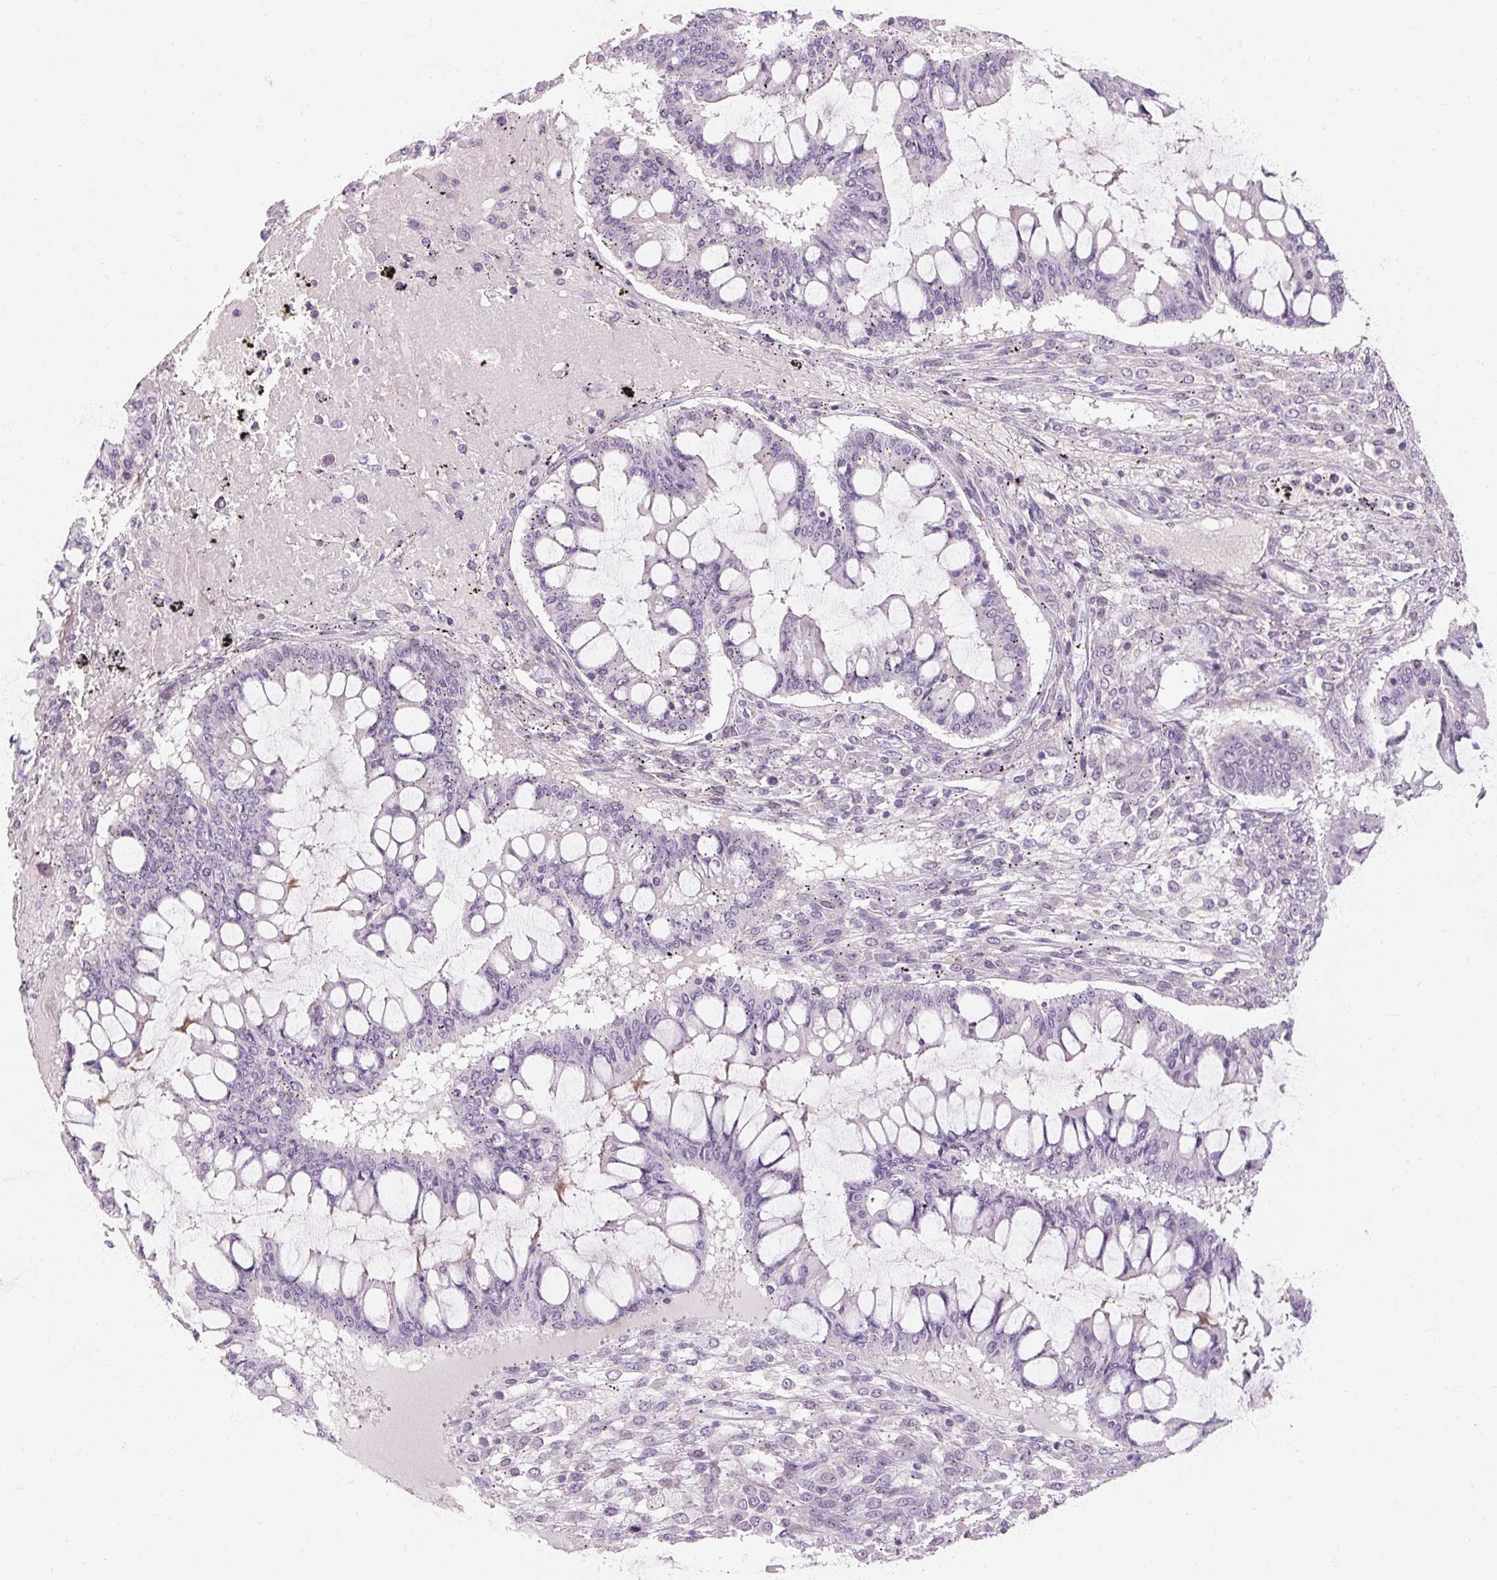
{"staining": {"intensity": "negative", "quantity": "none", "location": "none"}, "tissue": "ovarian cancer", "cell_type": "Tumor cells", "image_type": "cancer", "snomed": [{"axis": "morphology", "description": "Cystadenocarcinoma, mucinous, NOS"}, {"axis": "topography", "description": "Ovary"}], "caption": "Human ovarian mucinous cystadenocarcinoma stained for a protein using immunohistochemistry displays no positivity in tumor cells.", "gene": "NFE2L3", "patient": {"sex": "female", "age": 73}}